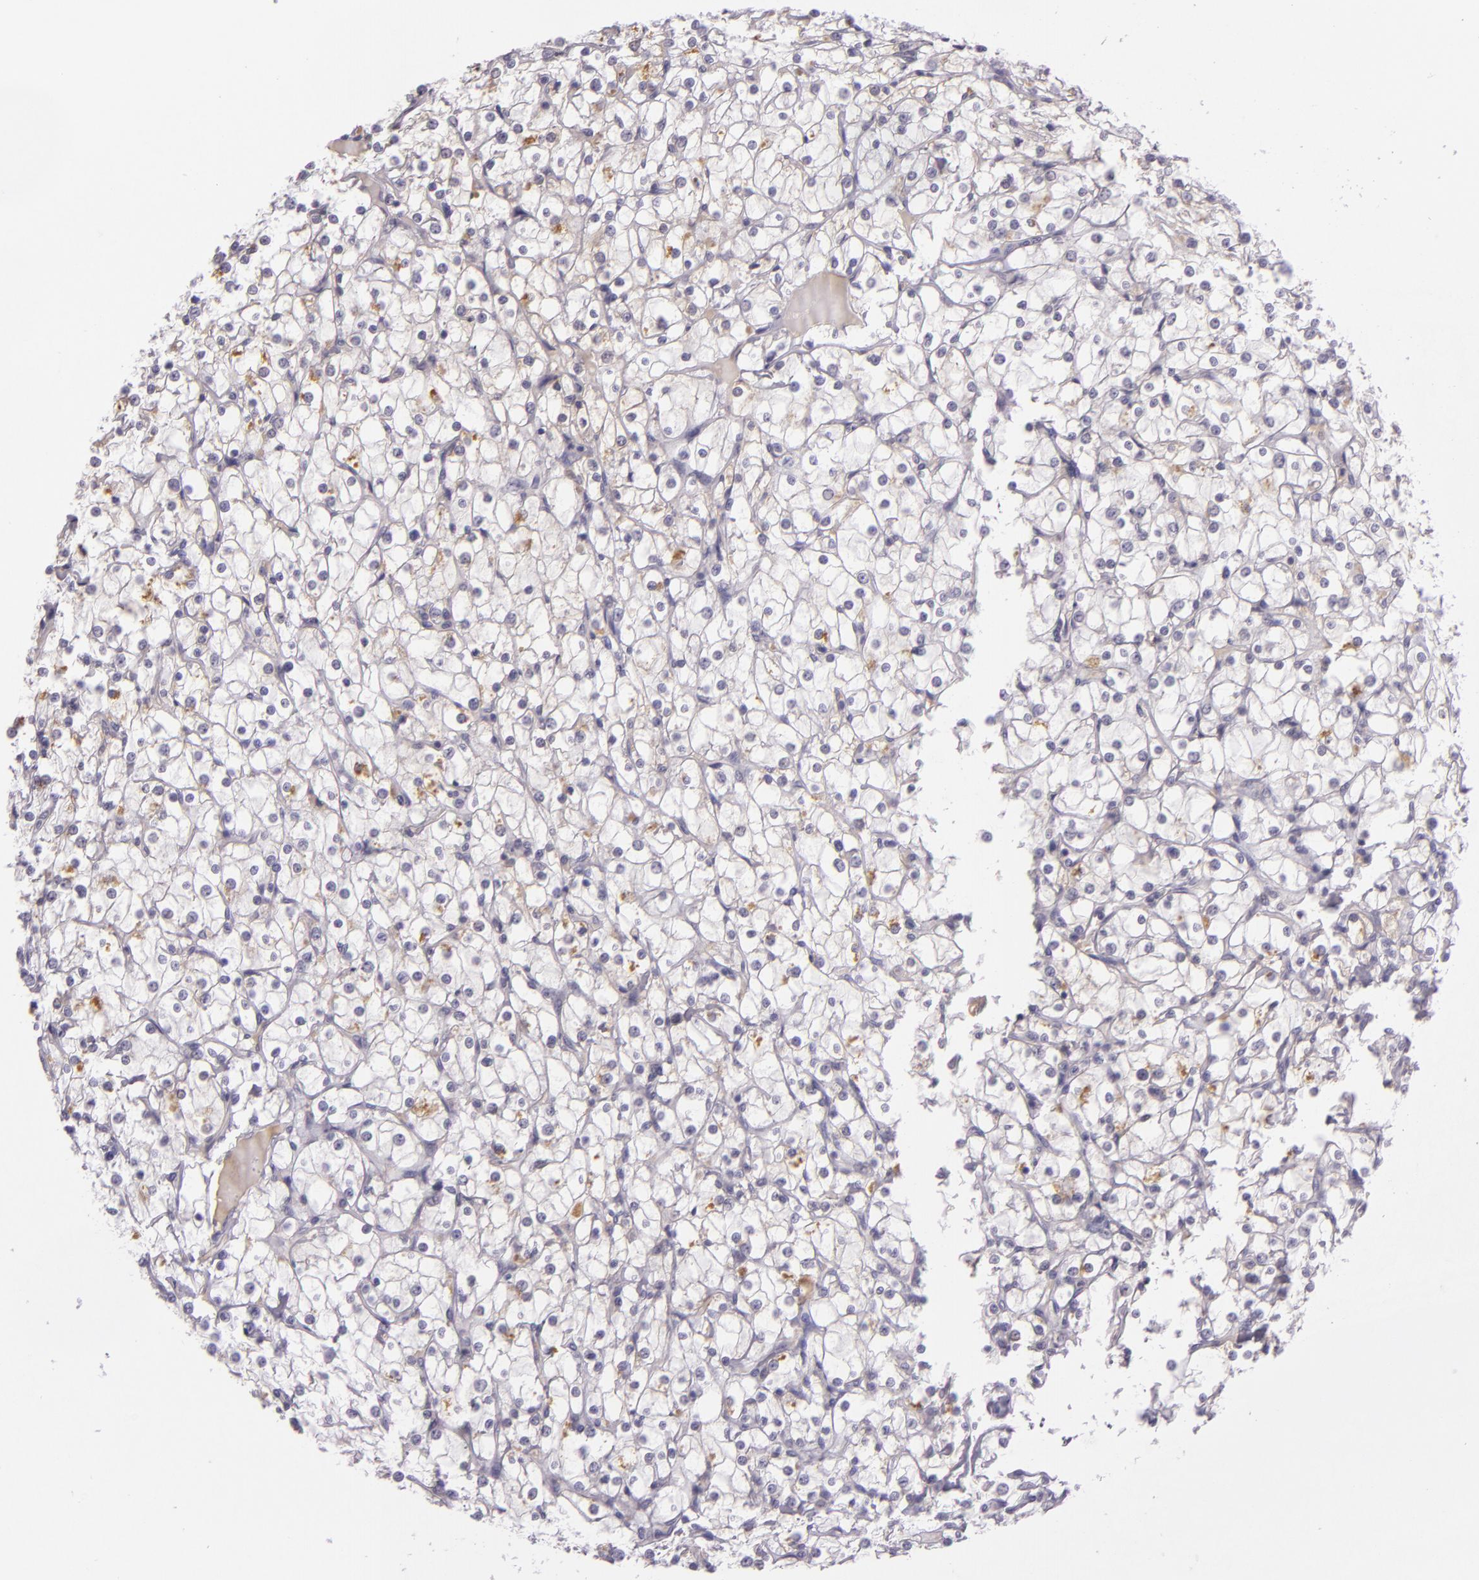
{"staining": {"intensity": "negative", "quantity": "none", "location": "none"}, "tissue": "renal cancer", "cell_type": "Tumor cells", "image_type": "cancer", "snomed": [{"axis": "morphology", "description": "Adenocarcinoma, NOS"}, {"axis": "topography", "description": "Kidney"}], "caption": "A histopathology image of adenocarcinoma (renal) stained for a protein exhibits no brown staining in tumor cells. (DAB (3,3'-diaminobenzidine) IHC with hematoxylin counter stain).", "gene": "CHEK2", "patient": {"sex": "female", "age": 73}}